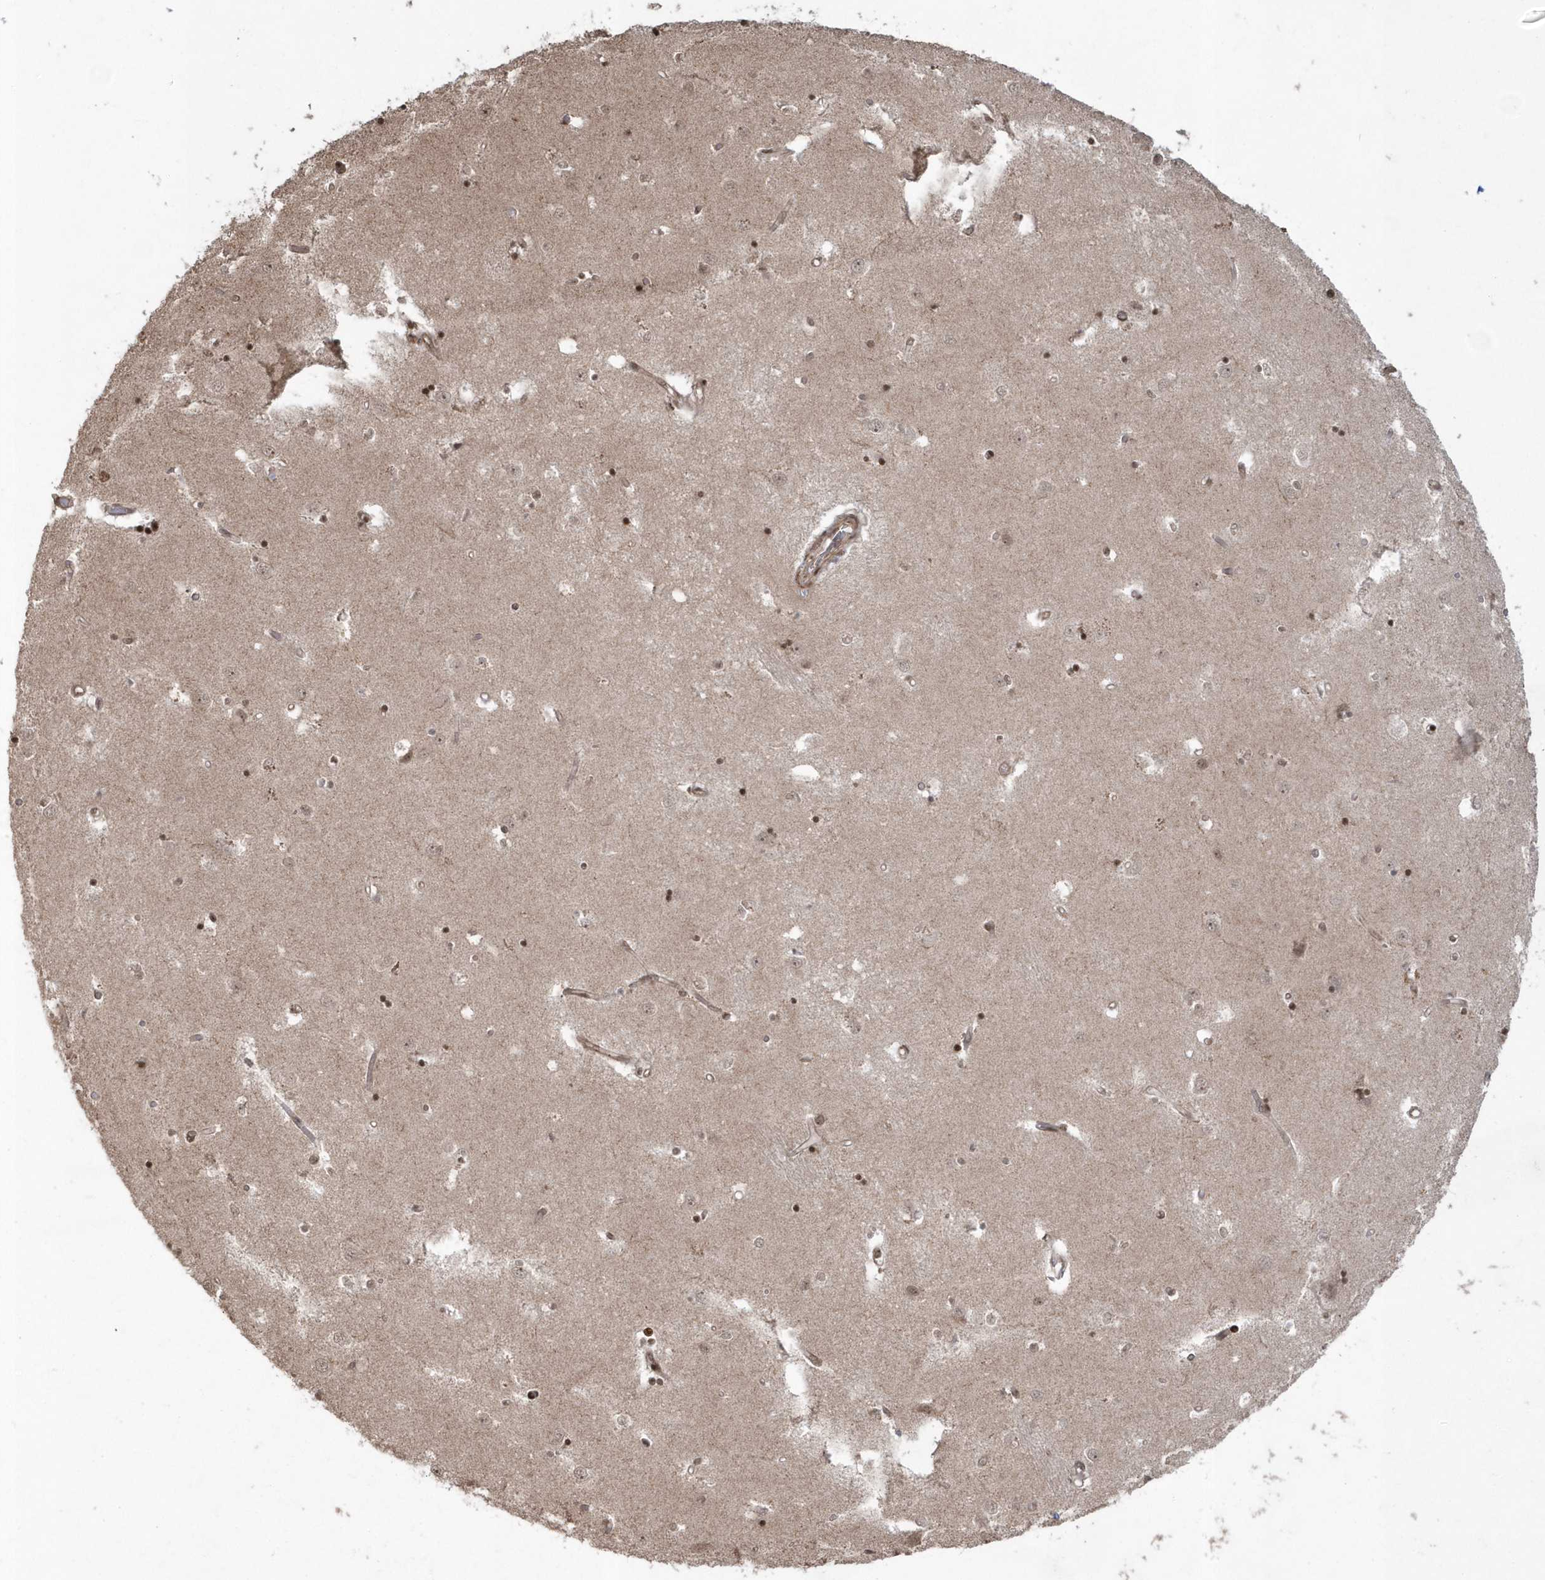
{"staining": {"intensity": "moderate", "quantity": ">75%", "location": "nuclear"}, "tissue": "caudate", "cell_type": "Glial cells", "image_type": "normal", "snomed": [{"axis": "morphology", "description": "Normal tissue, NOS"}, {"axis": "topography", "description": "Lateral ventricle wall"}], "caption": "IHC staining of unremarkable caudate, which displays medium levels of moderate nuclear expression in about >75% of glial cells indicating moderate nuclear protein staining. The staining was performed using DAB (brown) for protein detection and nuclei were counterstained in hematoxylin (blue).", "gene": "EPB41L4A", "patient": {"sex": "male", "age": 45}}